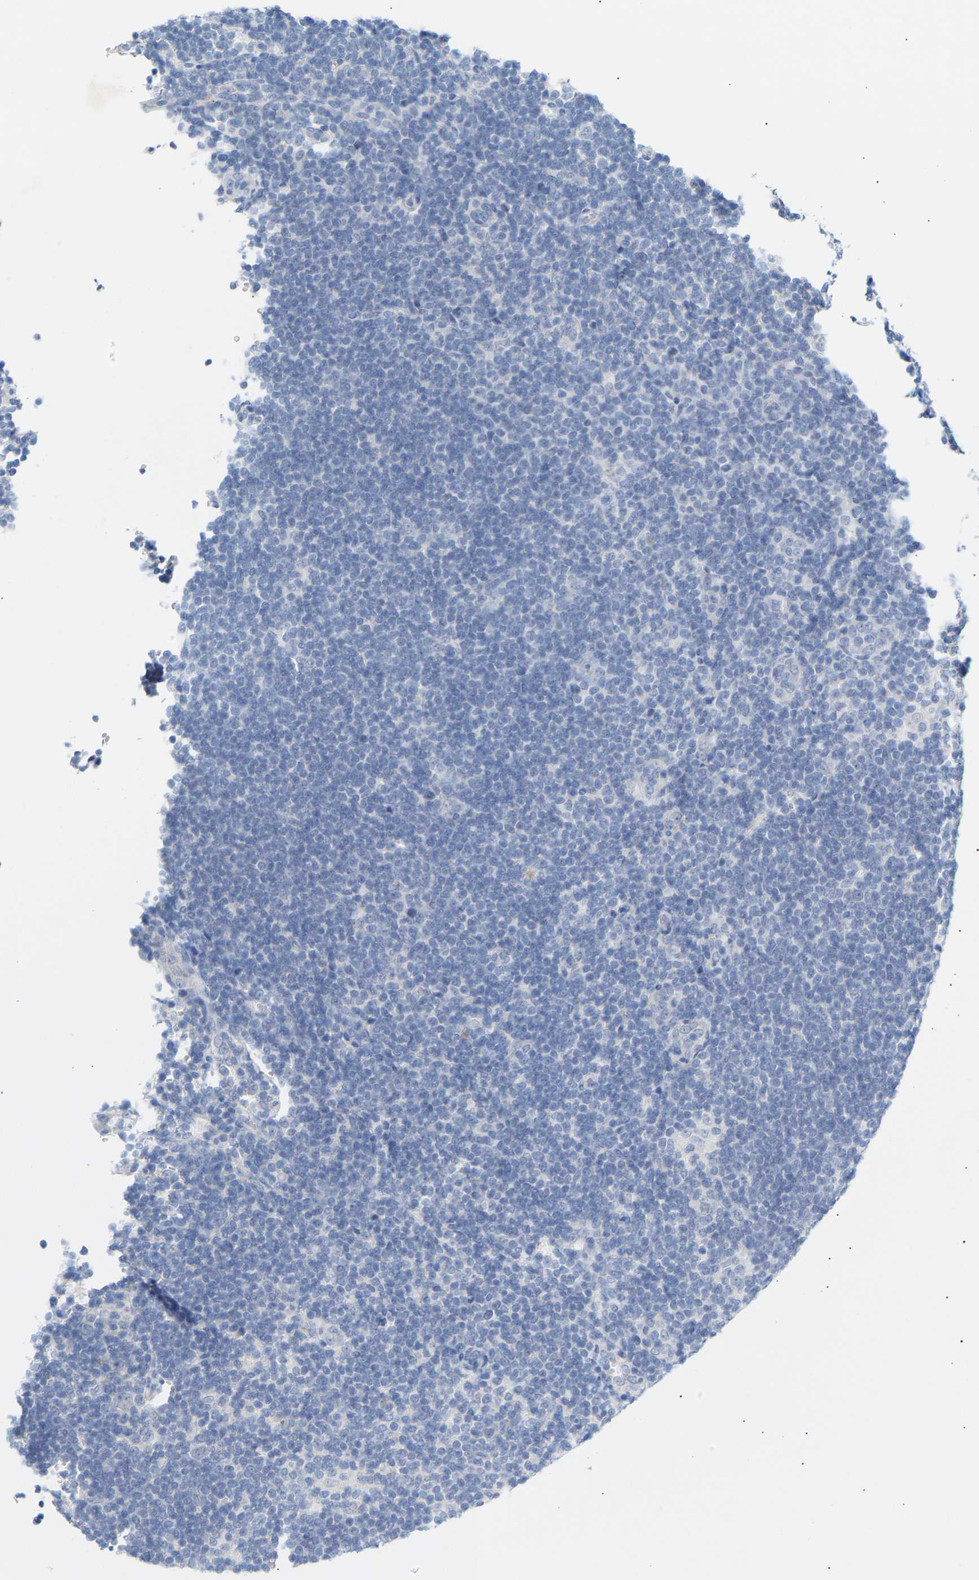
{"staining": {"intensity": "negative", "quantity": "none", "location": "none"}, "tissue": "lymphoma", "cell_type": "Tumor cells", "image_type": "cancer", "snomed": [{"axis": "morphology", "description": "Hodgkin's disease, NOS"}, {"axis": "topography", "description": "Lymph node"}], "caption": "An image of lymphoma stained for a protein reveals no brown staining in tumor cells. The staining was performed using DAB to visualize the protein expression in brown, while the nuclei were stained in blue with hematoxylin (Magnification: 20x).", "gene": "PEX1", "patient": {"sex": "female", "age": 57}}